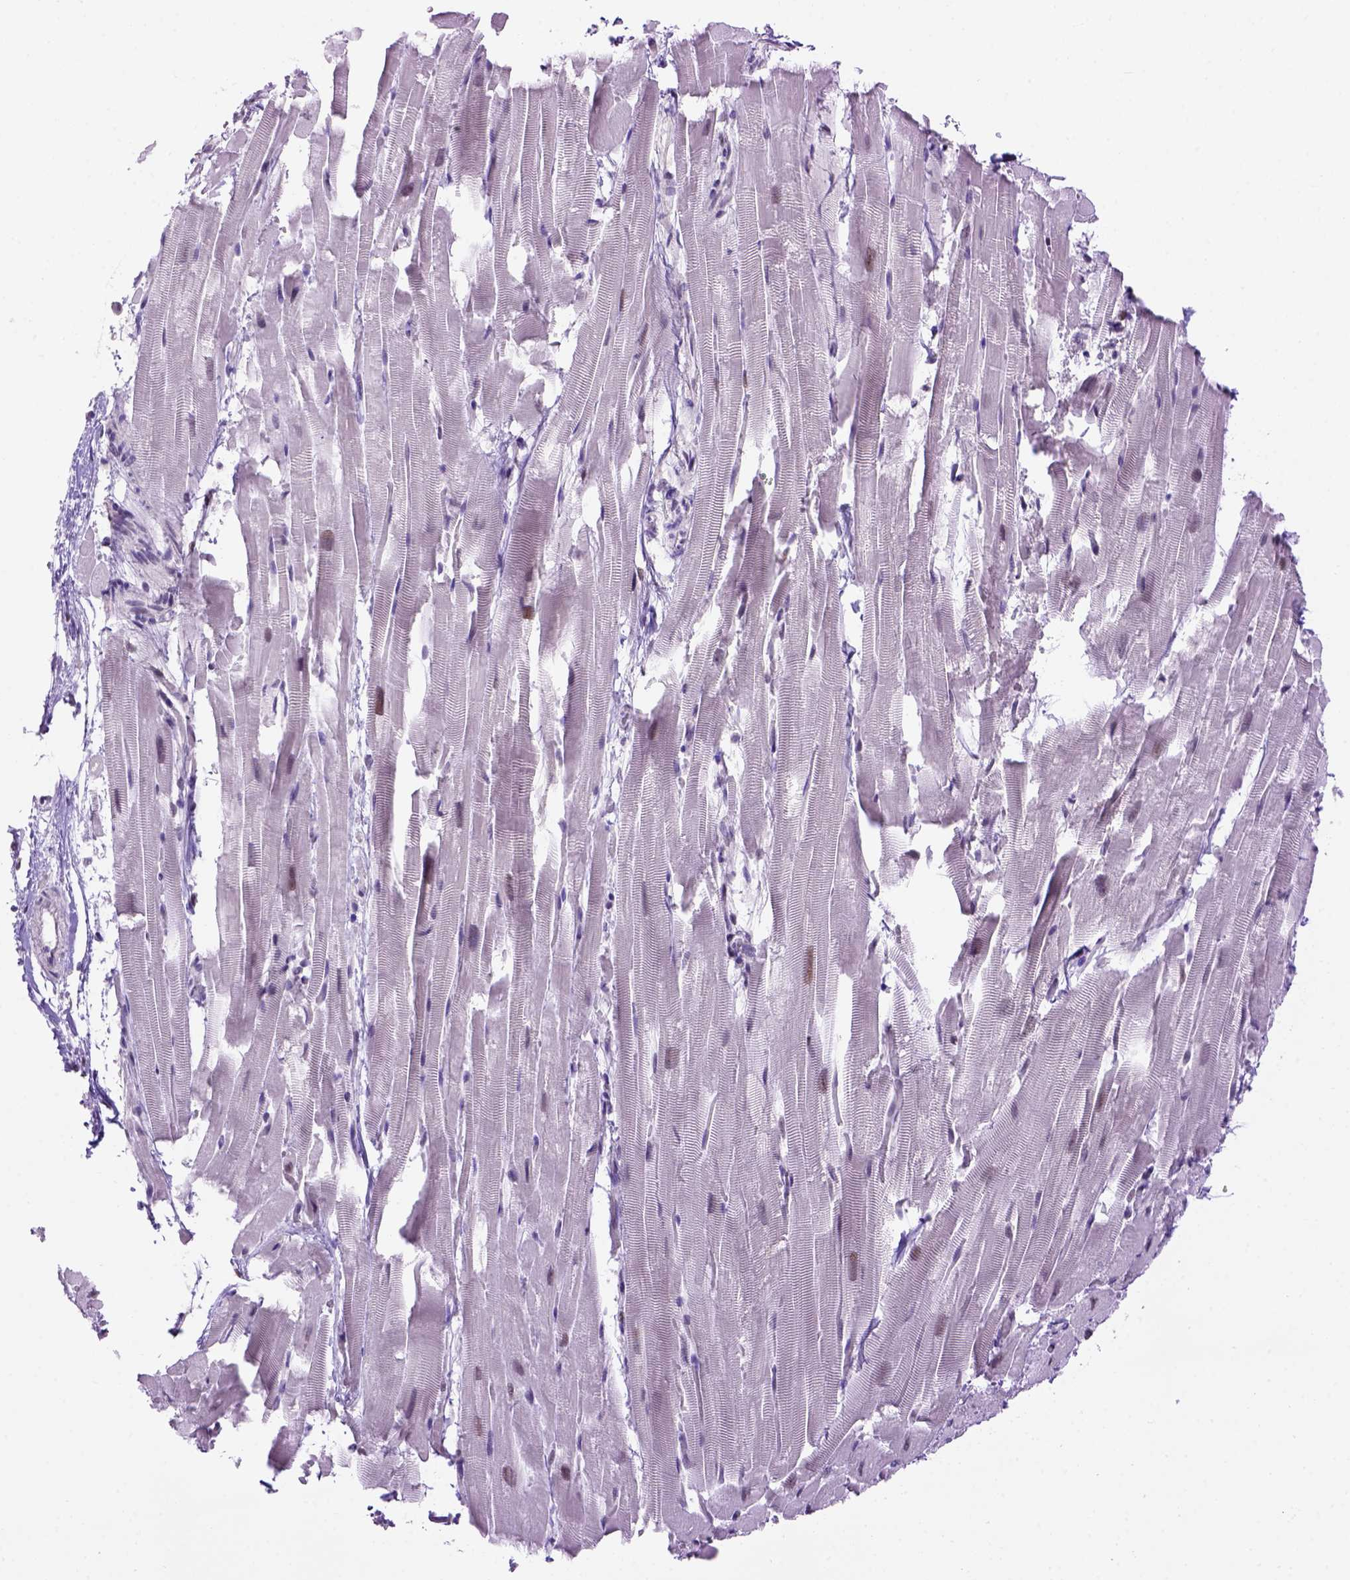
{"staining": {"intensity": "weak", "quantity": "<25%", "location": "nuclear"}, "tissue": "heart muscle", "cell_type": "Cardiomyocytes", "image_type": "normal", "snomed": [{"axis": "morphology", "description": "Normal tissue, NOS"}, {"axis": "topography", "description": "Heart"}], "caption": "Photomicrograph shows no protein expression in cardiomyocytes of unremarkable heart muscle. (DAB (3,3'-diaminobenzidine) IHC, high magnification).", "gene": "TBPL1", "patient": {"sex": "male", "age": 37}}